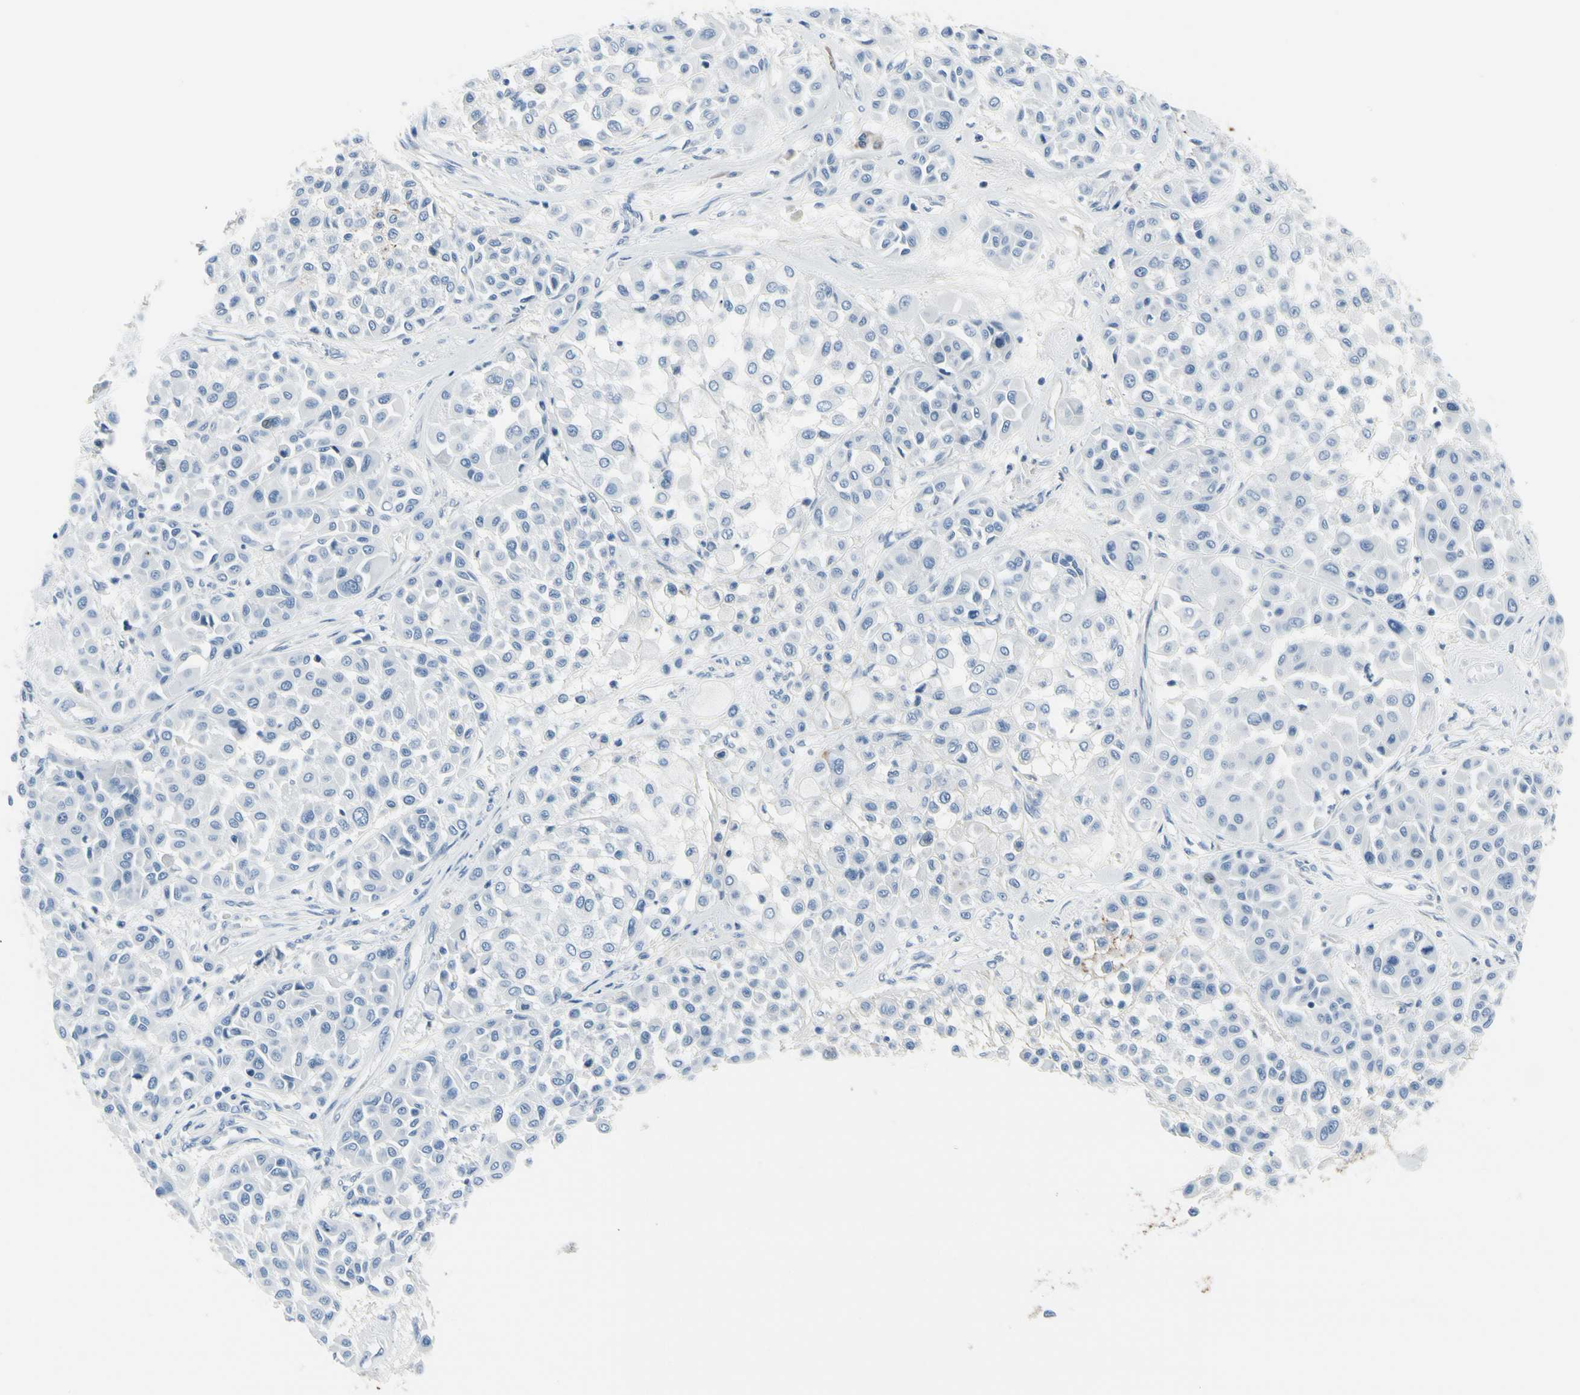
{"staining": {"intensity": "negative", "quantity": "none", "location": "none"}, "tissue": "melanoma", "cell_type": "Tumor cells", "image_type": "cancer", "snomed": [{"axis": "morphology", "description": "Malignant melanoma, Metastatic site"}, {"axis": "topography", "description": "Soft tissue"}], "caption": "Tumor cells show no significant protein positivity in melanoma.", "gene": "MUC5B", "patient": {"sex": "male", "age": 41}}